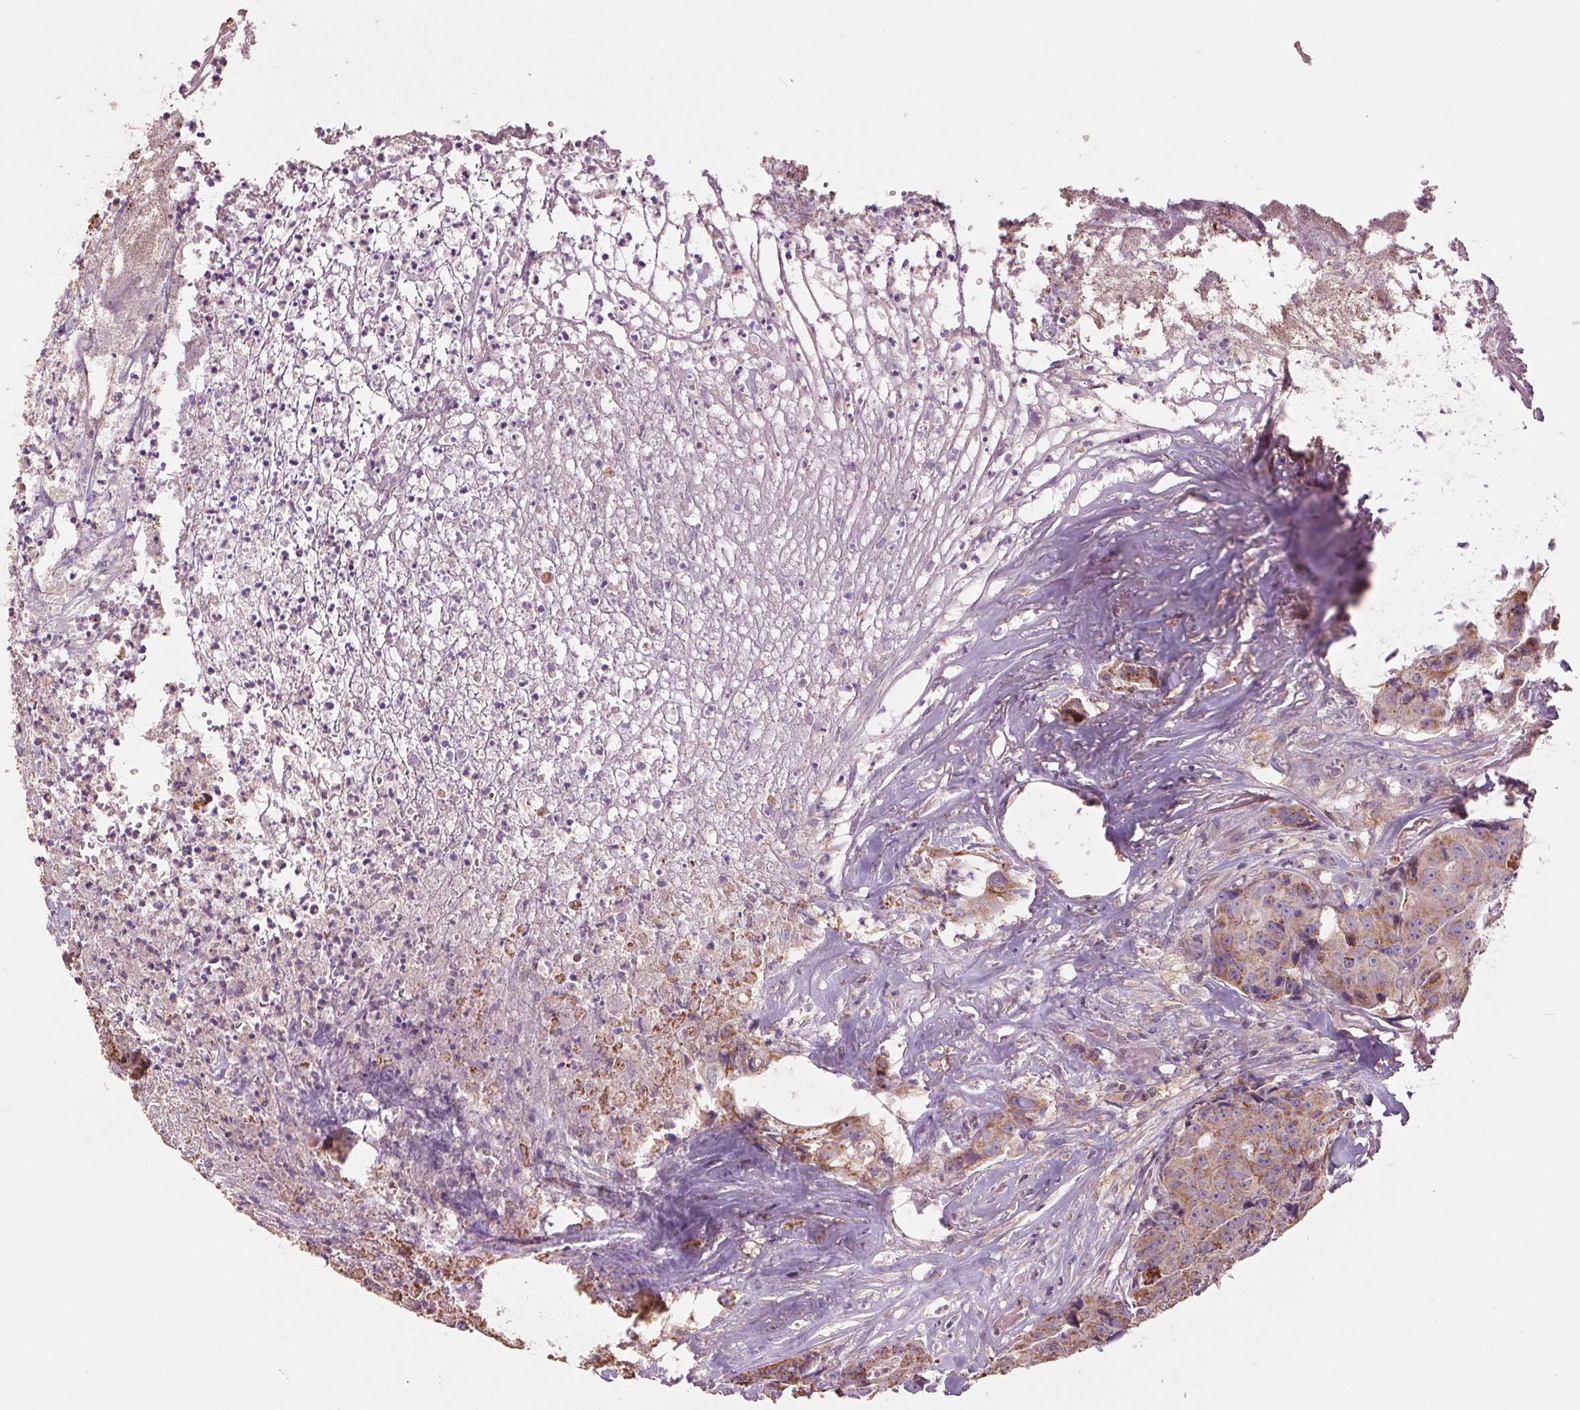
{"staining": {"intensity": "weak", "quantity": "25%-75%", "location": "cytoplasmic/membranous"}, "tissue": "colorectal cancer", "cell_type": "Tumor cells", "image_type": "cancer", "snomed": [{"axis": "morphology", "description": "Adenocarcinoma, NOS"}, {"axis": "topography", "description": "Rectum"}], "caption": "Protein analysis of adenocarcinoma (colorectal) tissue demonstrates weak cytoplasmic/membranous expression in about 25%-75% of tumor cells. The protein is shown in brown color, while the nuclei are stained blue.", "gene": "MAP3K5", "patient": {"sex": "female", "age": 62}}